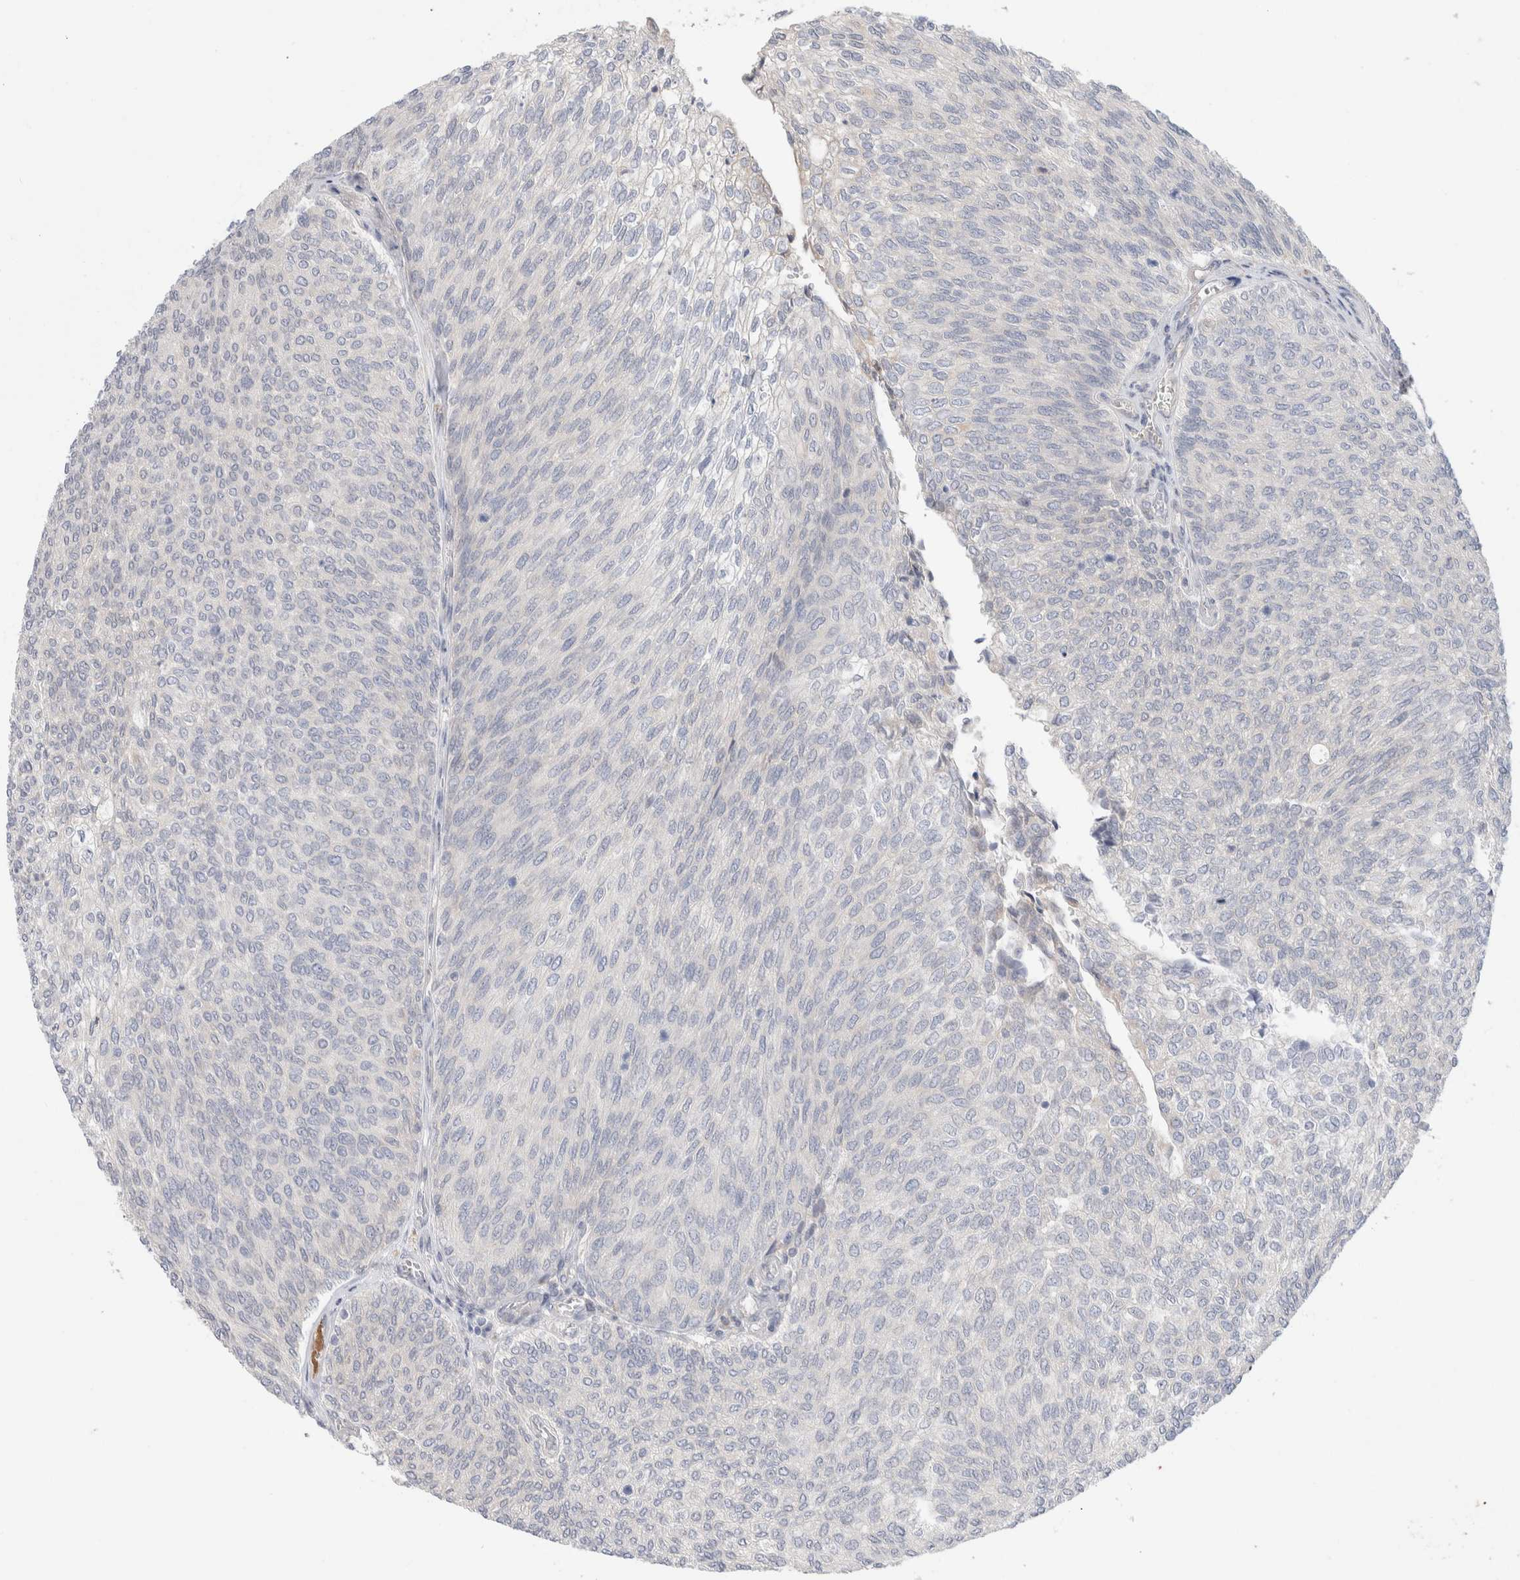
{"staining": {"intensity": "weak", "quantity": "<25%", "location": "cytoplasmic/membranous"}, "tissue": "urothelial cancer", "cell_type": "Tumor cells", "image_type": "cancer", "snomed": [{"axis": "morphology", "description": "Urothelial carcinoma, Low grade"}, {"axis": "topography", "description": "Urinary bladder"}], "caption": "There is no significant positivity in tumor cells of urothelial cancer.", "gene": "RUSF1", "patient": {"sex": "female", "age": 79}}